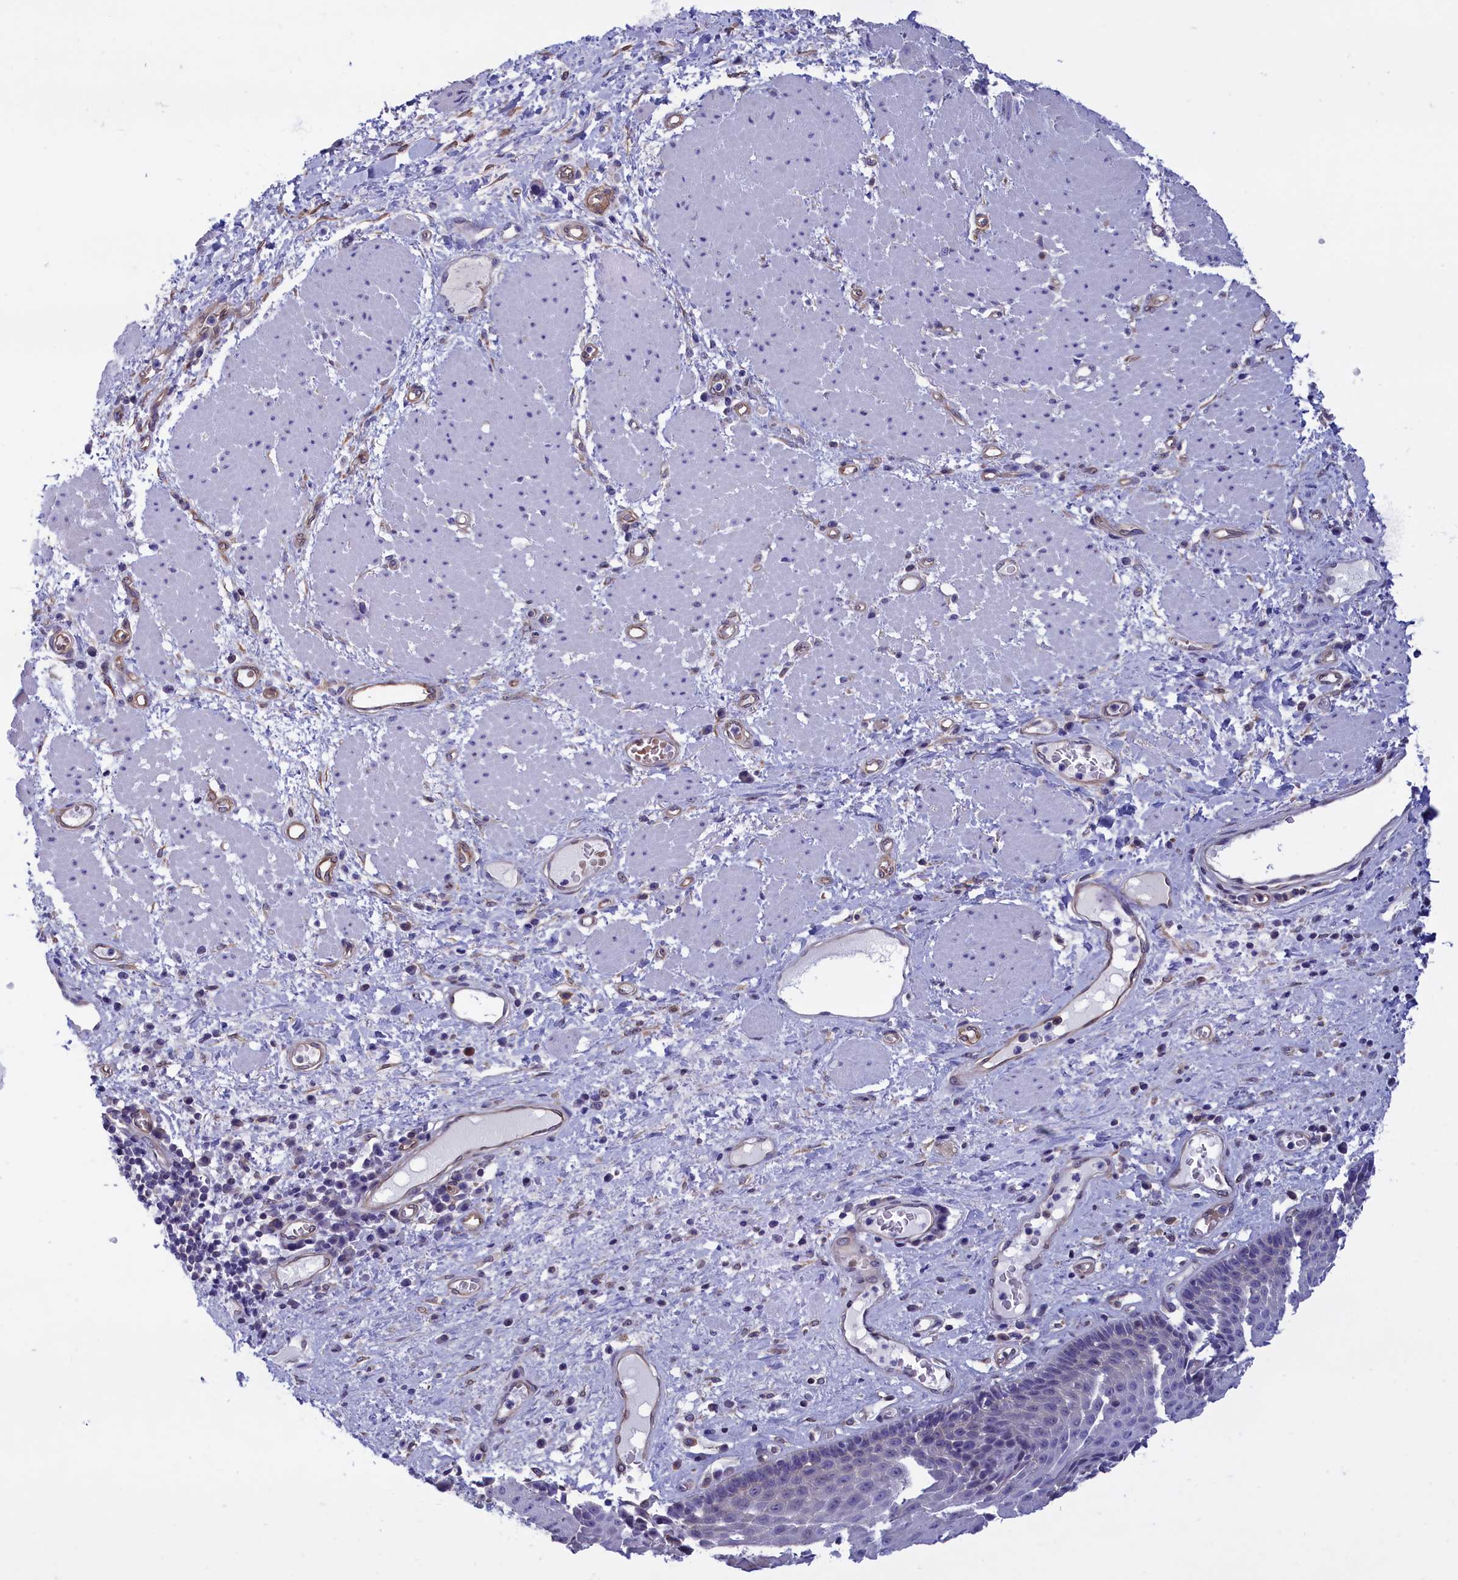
{"staining": {"intensity": "weak", "quantity": "<25%", "location": "cytoplasmic/membranous"}, "tissue": "esophagus", "cell_type": "Squamous epithelial cells", "image_type": "normal", "snomed": [{"axis": "morphology", "description": "Normal tissue, NOS"}, {"axis": "morphology", "description": "Adenocarcinoma, NOS"}, {"axis": "topography", "description": "Esophagus"}], "caption": "There is no significant expression in squamous epithelial cells of esophagus. (DAB (3,3'-diaminobenzidine) immunohistochemistry (IHC) visualized using brightfield microscopy, high magnification).", "gene": "ABCC12", "patient": {"sex": "male", "age": 62}}